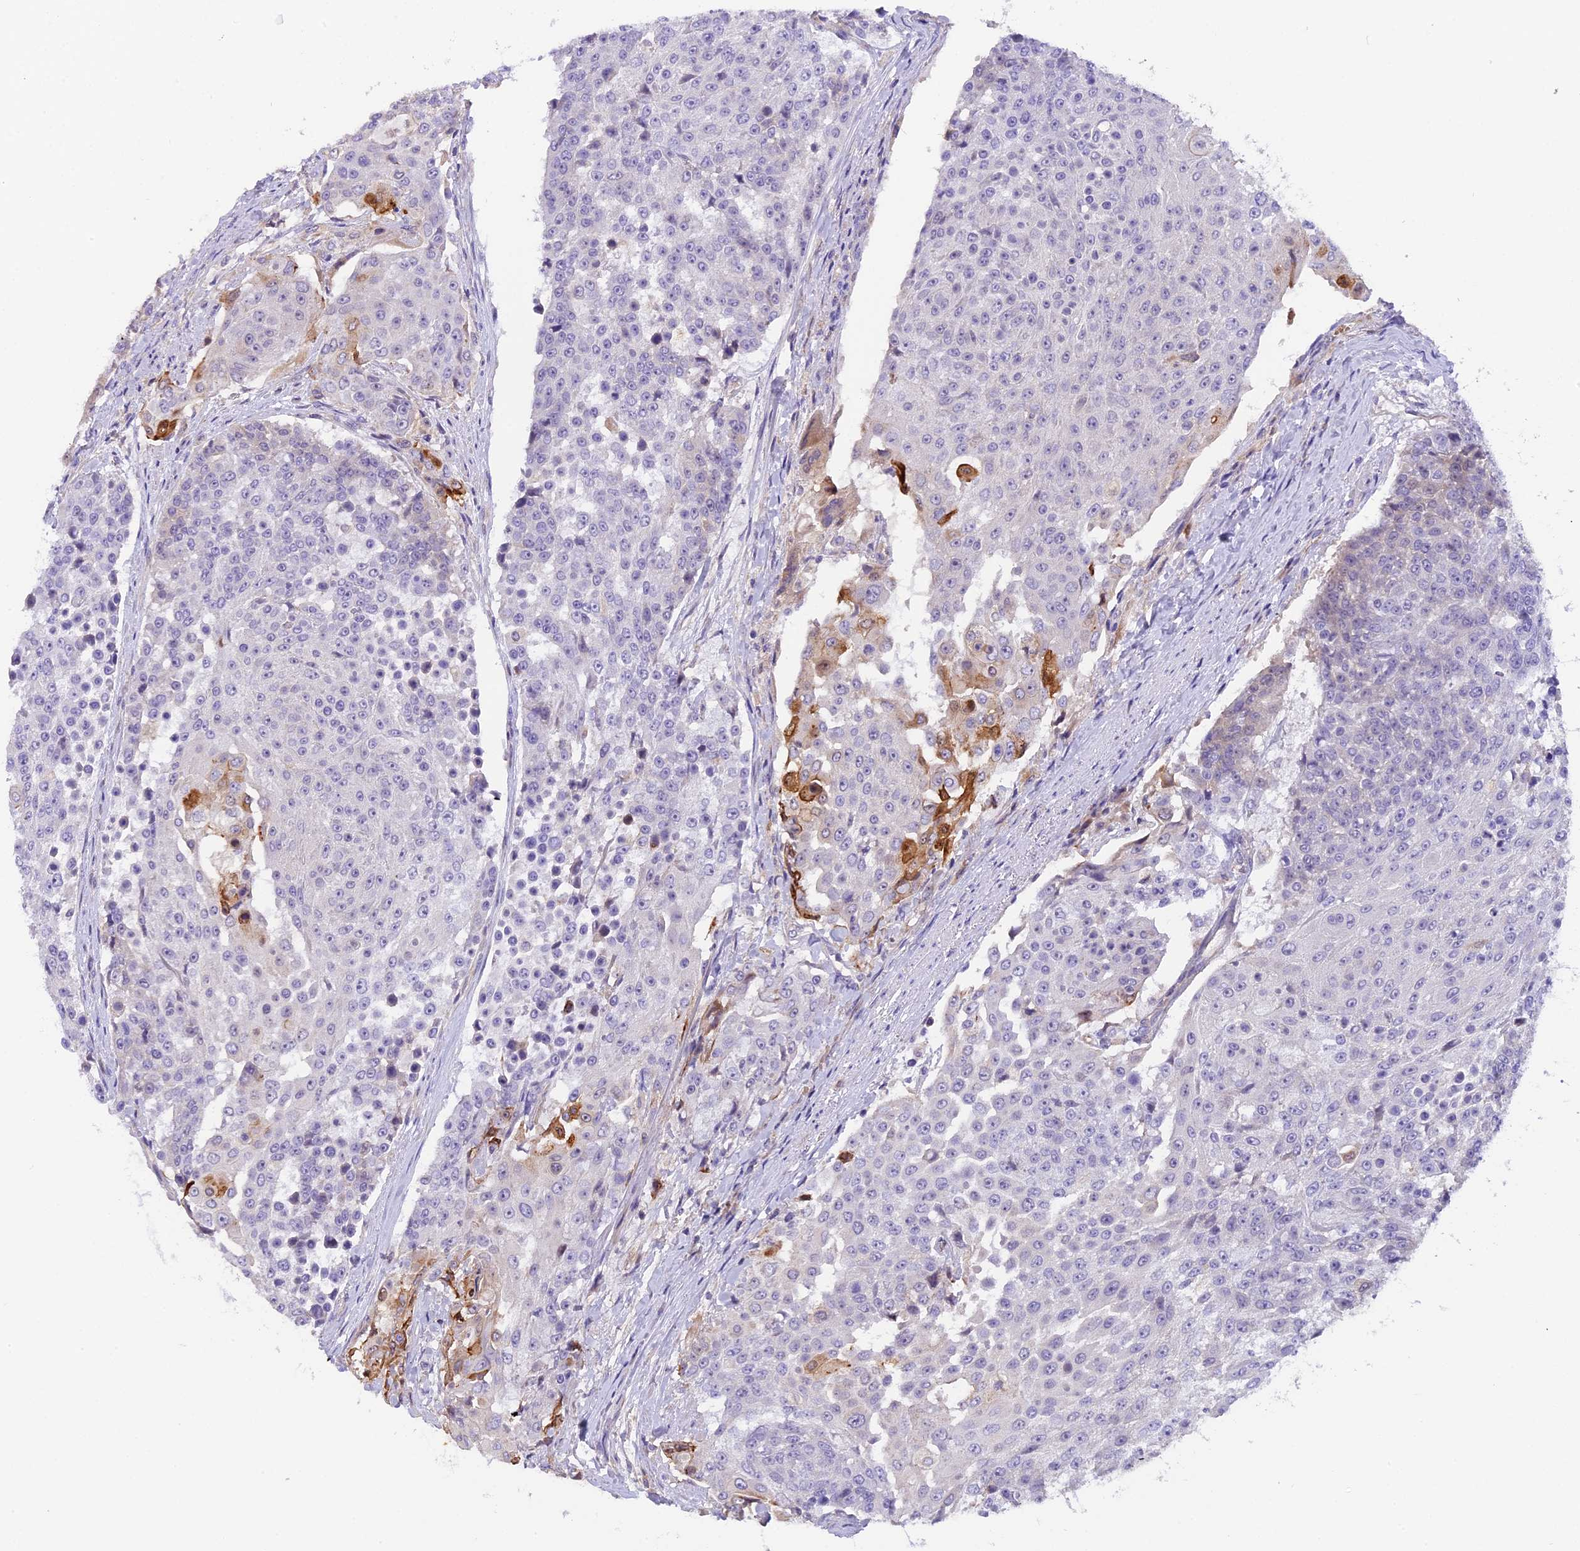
{"staining": {"intensity": "negative", "quantity": "none", "location": "none"}, "tissue": "urothelial cancer", "cell_type": "Tumor cells", "image_type": "cancer", "snomed": [{"axis": "morphology", "description": "Urothelial carcinoma, High grade"}, {"axis": "topography", "description": "Urinary bladder"}], "caption": "Urothelial cancer stained for a protein using immunohistochemistry reveals no expression tumor cells.", "gene": "CCDC32", "patient": {"sex": "female", "age": 63}}